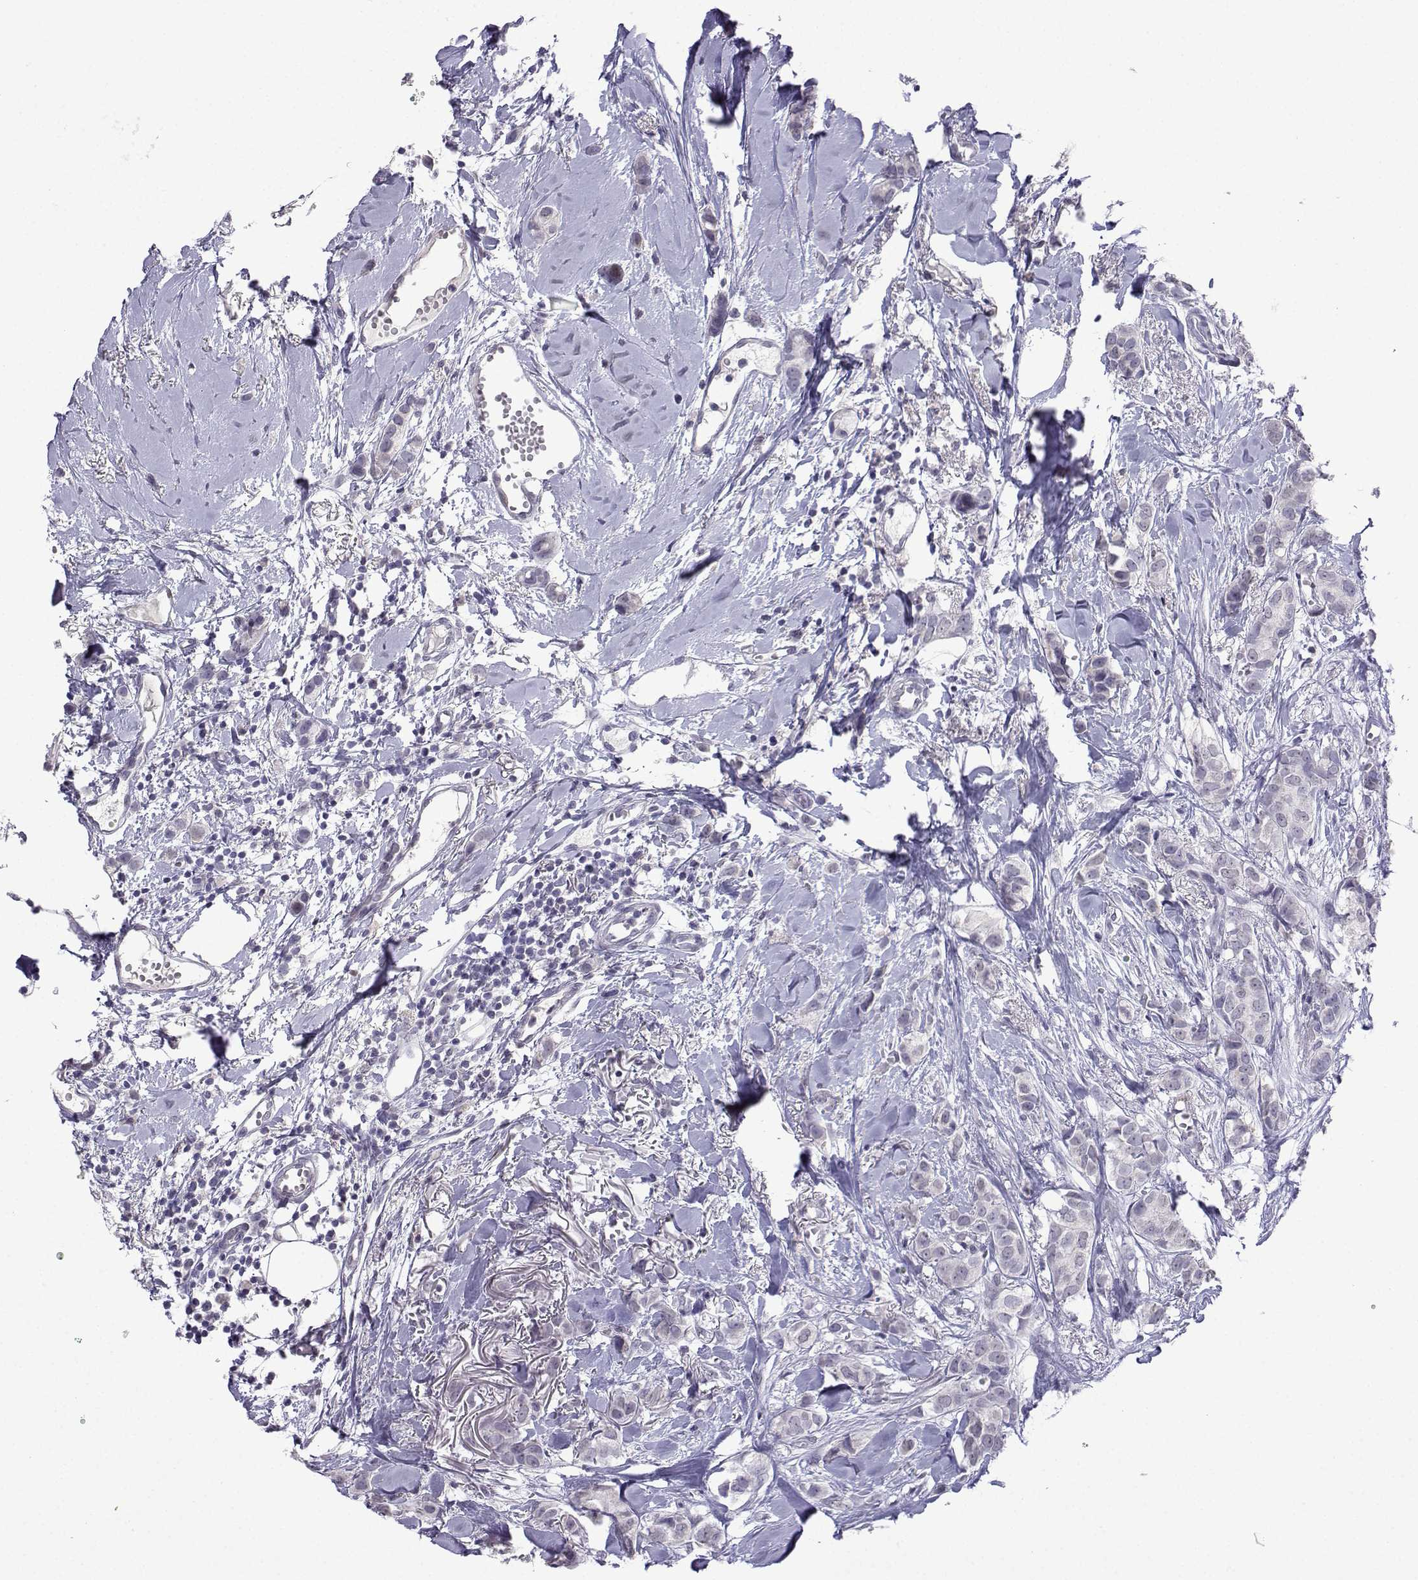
{"staining": {"intensity": "negative", "quantity": "none", "location": "none"}, "tissue": "breast cancer", "cell_type": "Tumor cells", "image_type": "cancer", "snomed": [{"axis": "morphology", "description": "Duct carcinoma"}, {"axis": "topography", "description": "Breast"}], "caption": "Breast cancer (intraductal carcinoma) was stained to show a protein in brown. There is no significant expression in tumor cells.", "gene": "CFAP70", "patient": {"sex": "female", "age": 85}}